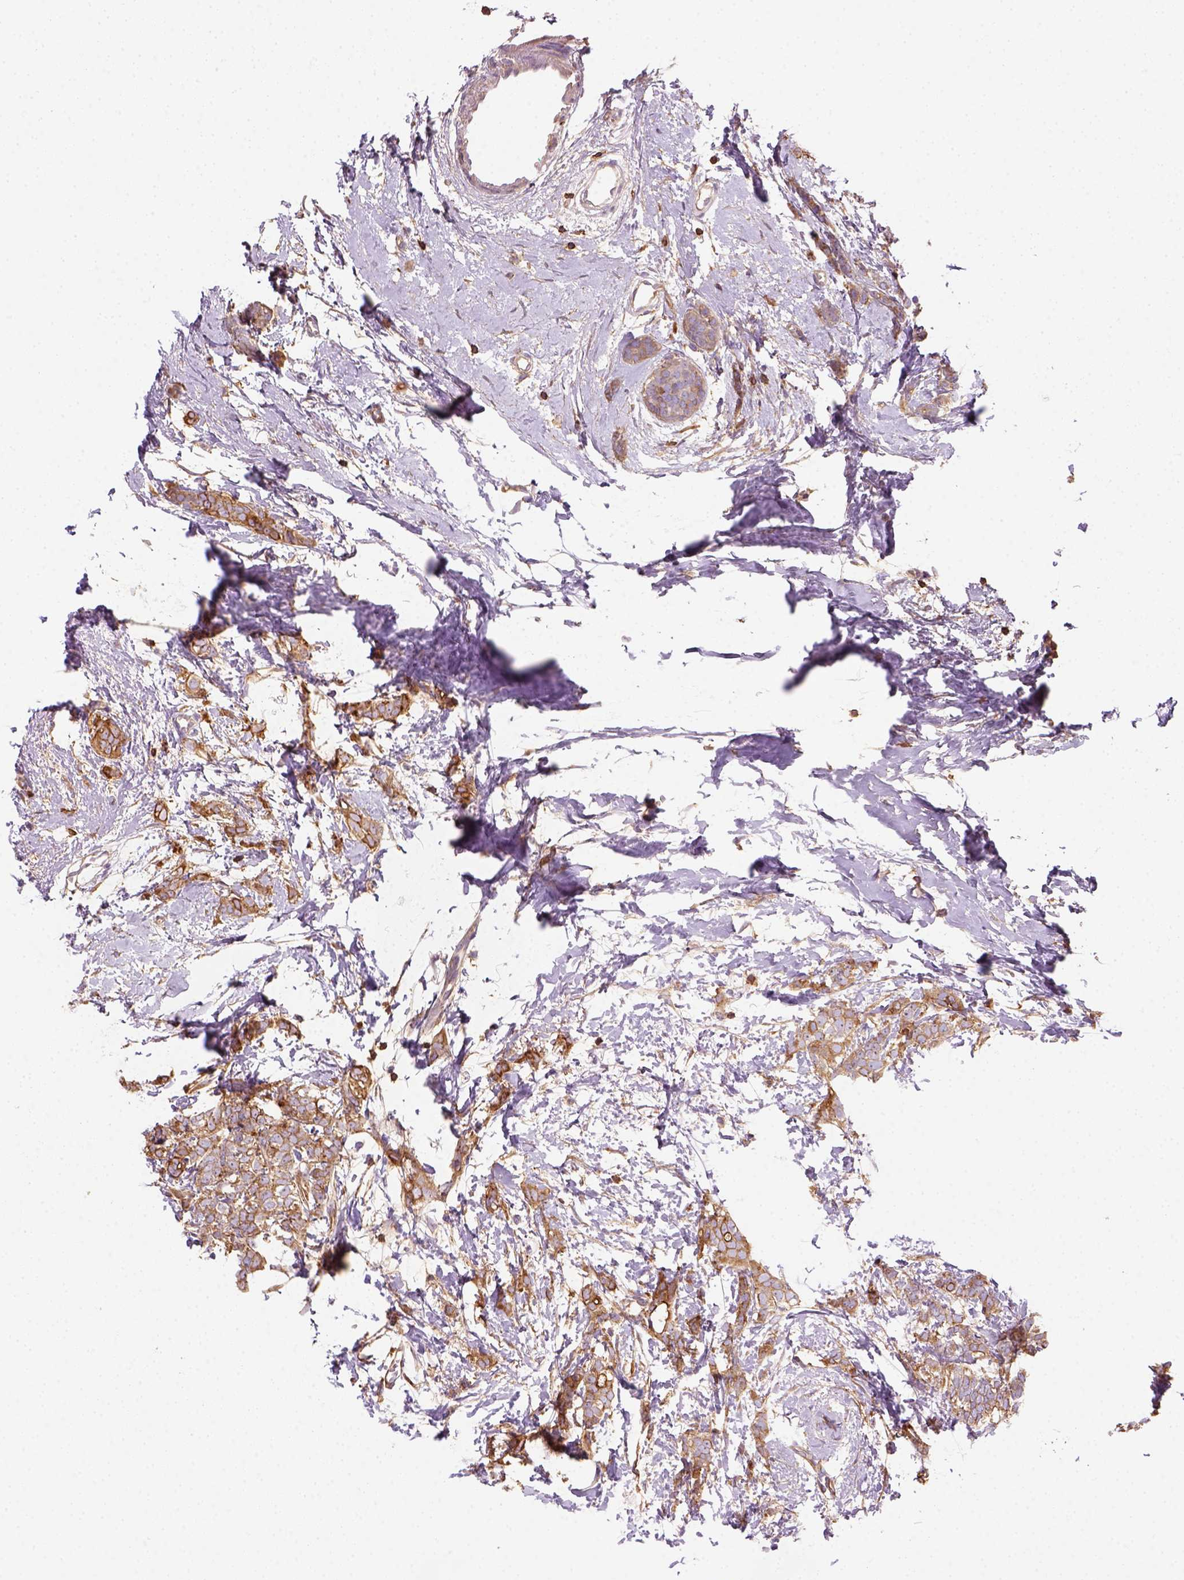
{"staining": {"intensity": "moderate", "quantity": ">75%", "location": "cytoplasmic/membranous"}, "tissue": "breast cancer", "cell_type": "Tumor cells", "image_type": "cancer", "snomed": [{"axis": "morphology", "description": "Duct carcinoma"}, {"axis": "topography", "description": "Breast"}], "caption": "Protein analysis of breast cancer tissue exhibits moderate cytoplasmic/membranous positivity in about >75% of tumor cells.", "gene": "GPRC5D", "patient": {"sex": "female", "age": 40}}